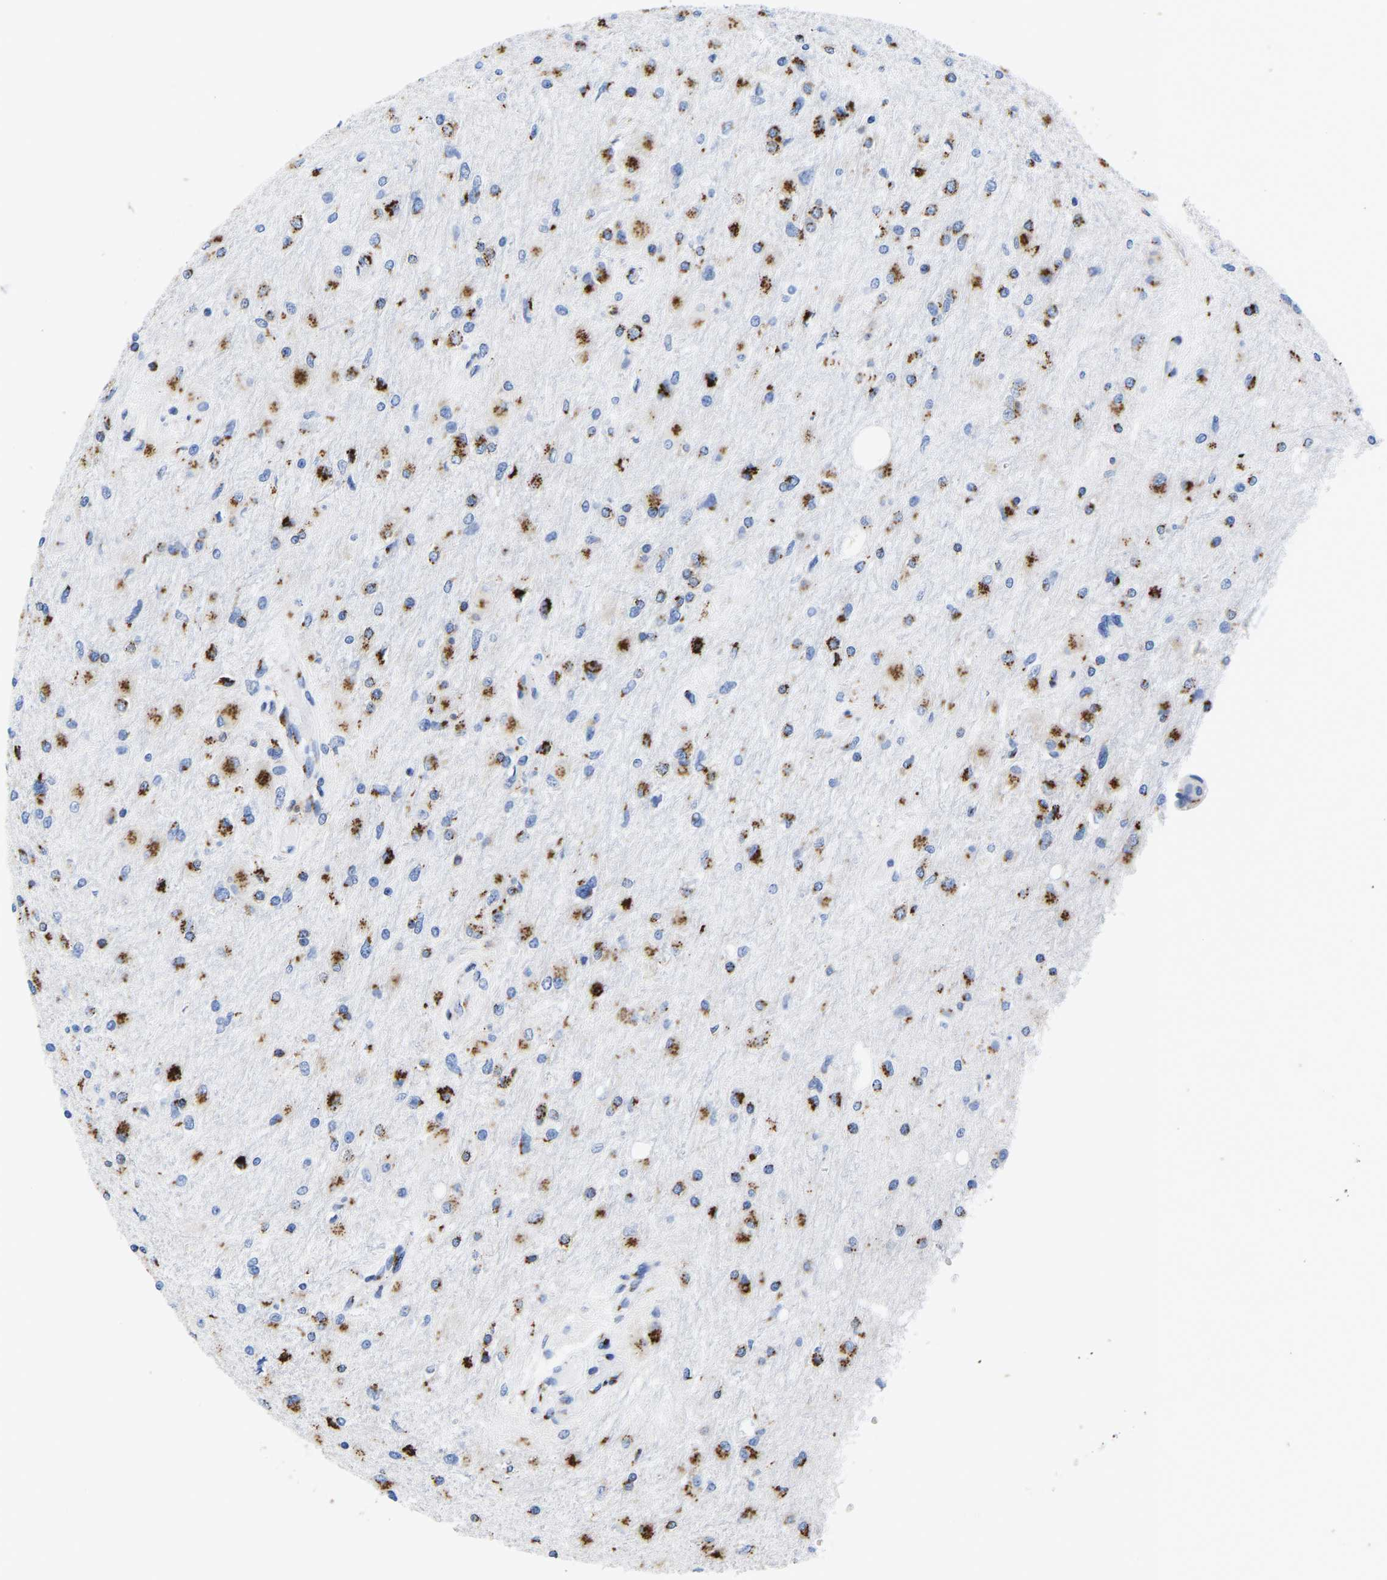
{"staining": {"intensity": "strong", "quantity": ">75%", "location": "cytoplasmic/membranous"}, "tissue": "glioma", "cell_type": "Tumor cells", "image_type": "cancer", "snomed": [{"axis": "morphology", "description": "Glioma, malignant, High grade"}, {"axis": "topography", "description": "Cerebral cortex"}], "caption": "Human high-grade glioma (malignant) stained with a protein marker demonstrates strong staining in tumor cells.", "gene": "TMEM87A", "patient": {"sex": "female", "age": 36}}